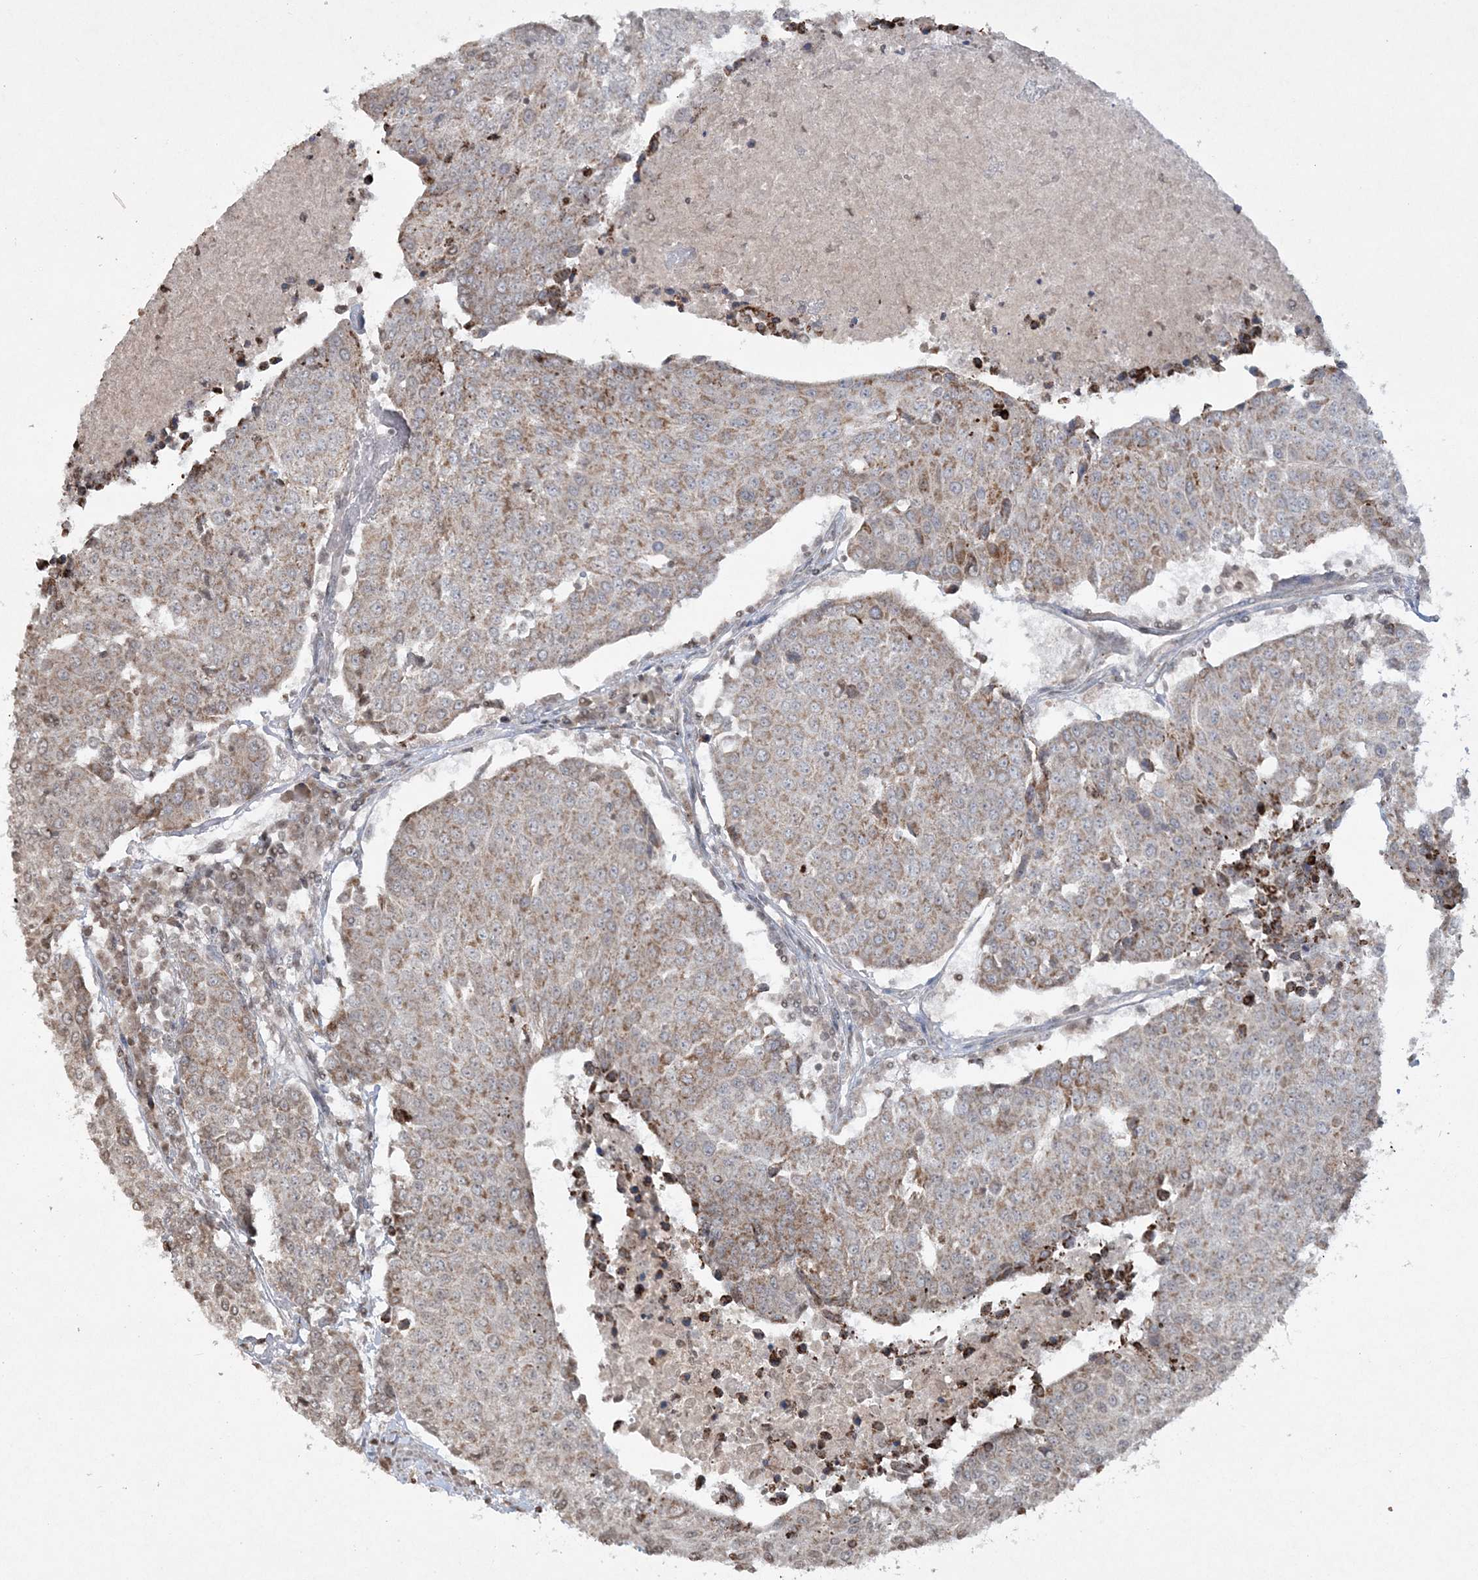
{"staining": {"intensity": "moderate", "quantity": "25%-75%", "location": "cytoplasmic/membranous"}, "tissue": "urothelial cancer", "cell_type": "Tumor cells", "image_type": "cancer", "snomed": [{"axis": "morphology", "description": "Urothelial carcinoma, High grade"}, {"axis": "topography", "description": "Urinary bladder"}], "caption": "High-magnification brightfield microscopy of high-grade urothelial carcinoma stained with DAB (3,3'-diaminobenzidine) (brown) and counterstained with hematoxylin (blue). tumor cells exhibit moderate cytoplasmic/membranous staining is identified in approximately25%-75% of cells.", "gene": "TTC7A", "patient": {"sex": "female", "age": 85}}